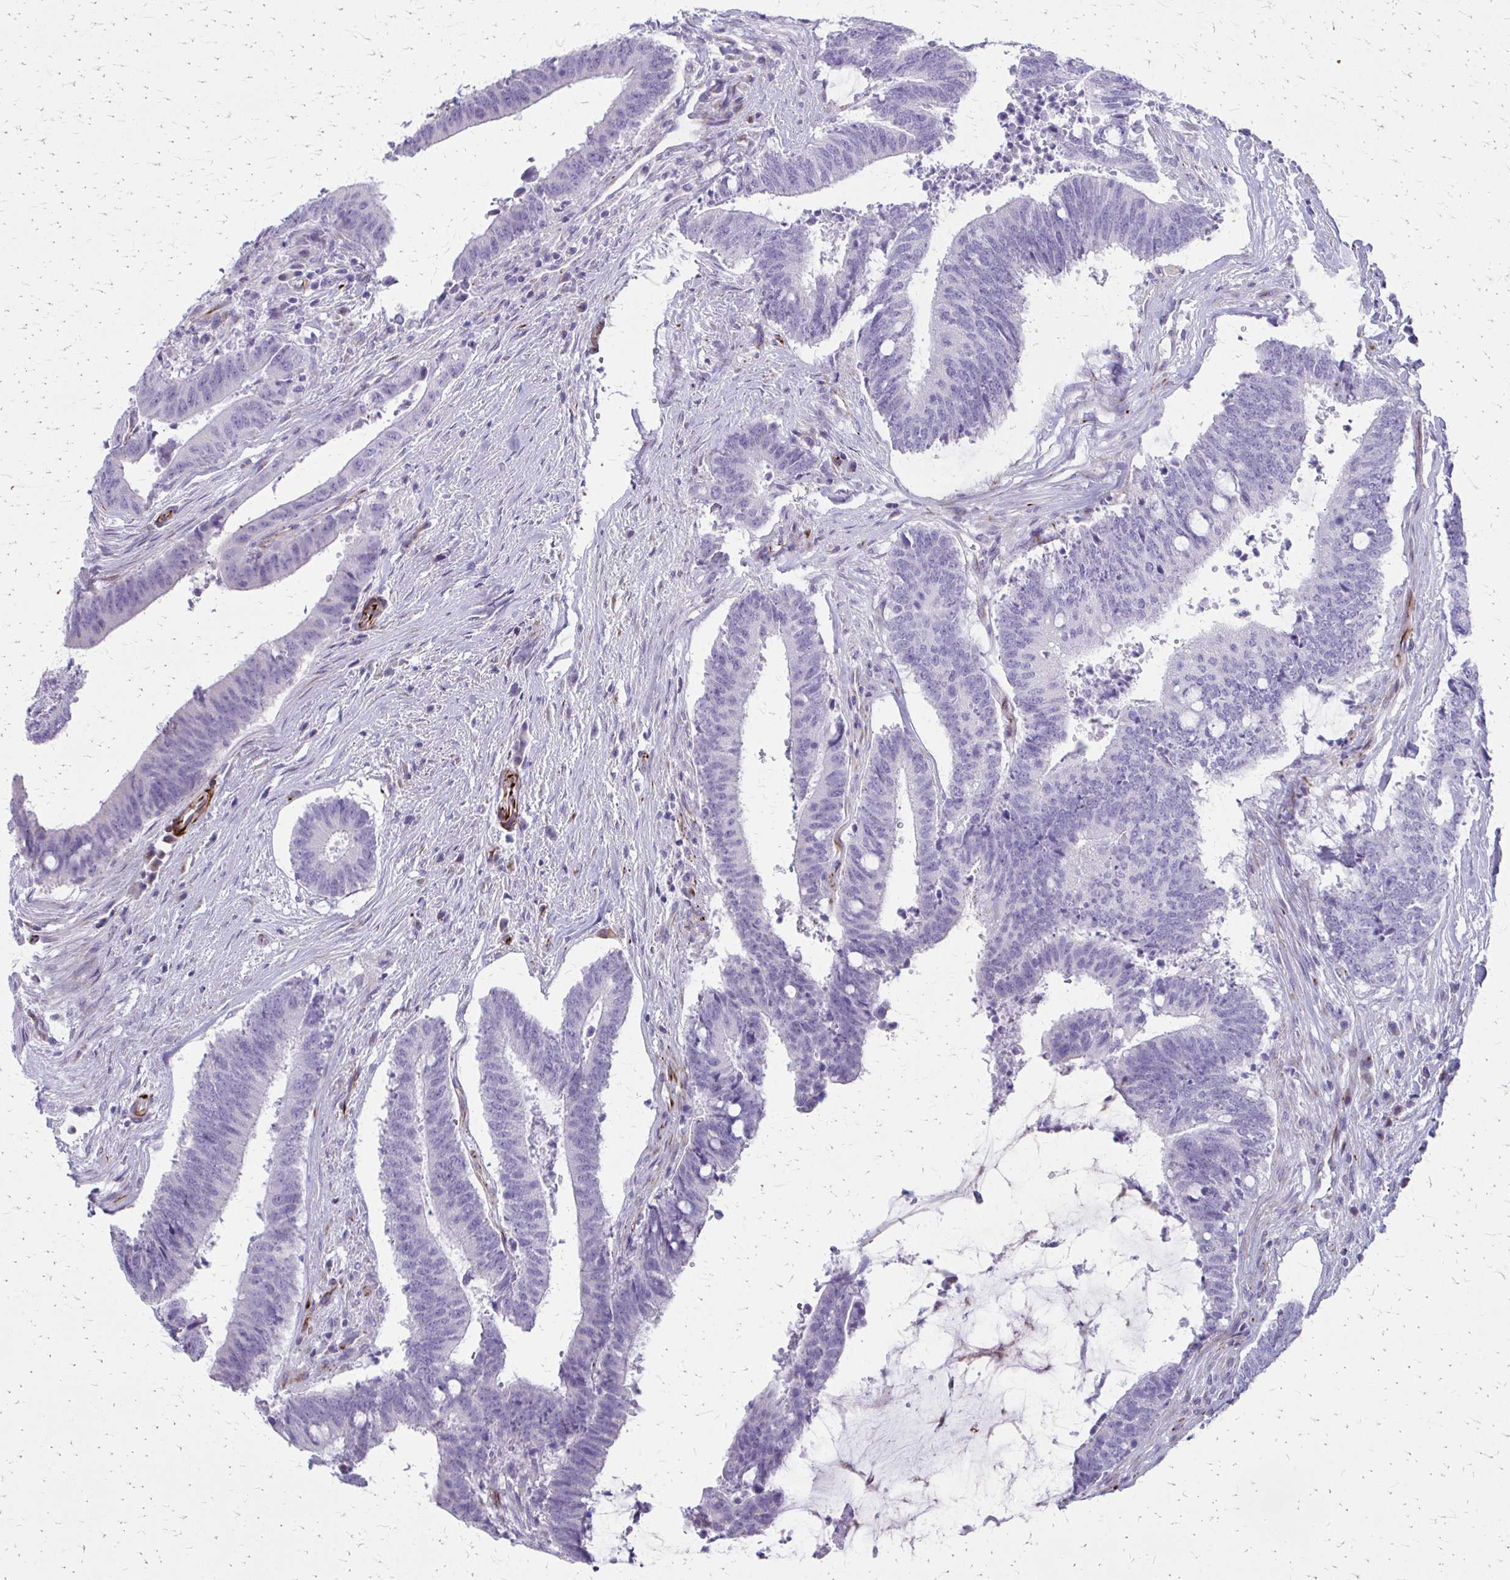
{"staining": {"intensity": "negative", "quantity": "none", "location": "none"}, "tissue": "colorectal cancer", "cell_type": "Tumor cells", "image_type": "cancer", "snomed": [{"axis": "morphology", "description": "Adenocarcinoma, NOS"}, {"axis": "topography", "description": "Colon"}], "caption": "This is an immunohistochemistry (IHC) histopathology image of human colorectal cancer (adenocarcinoma). There is no positivity in tumor cells.", "gene": "TRIM6", "patient": {"sex": "female", "age": 43}}